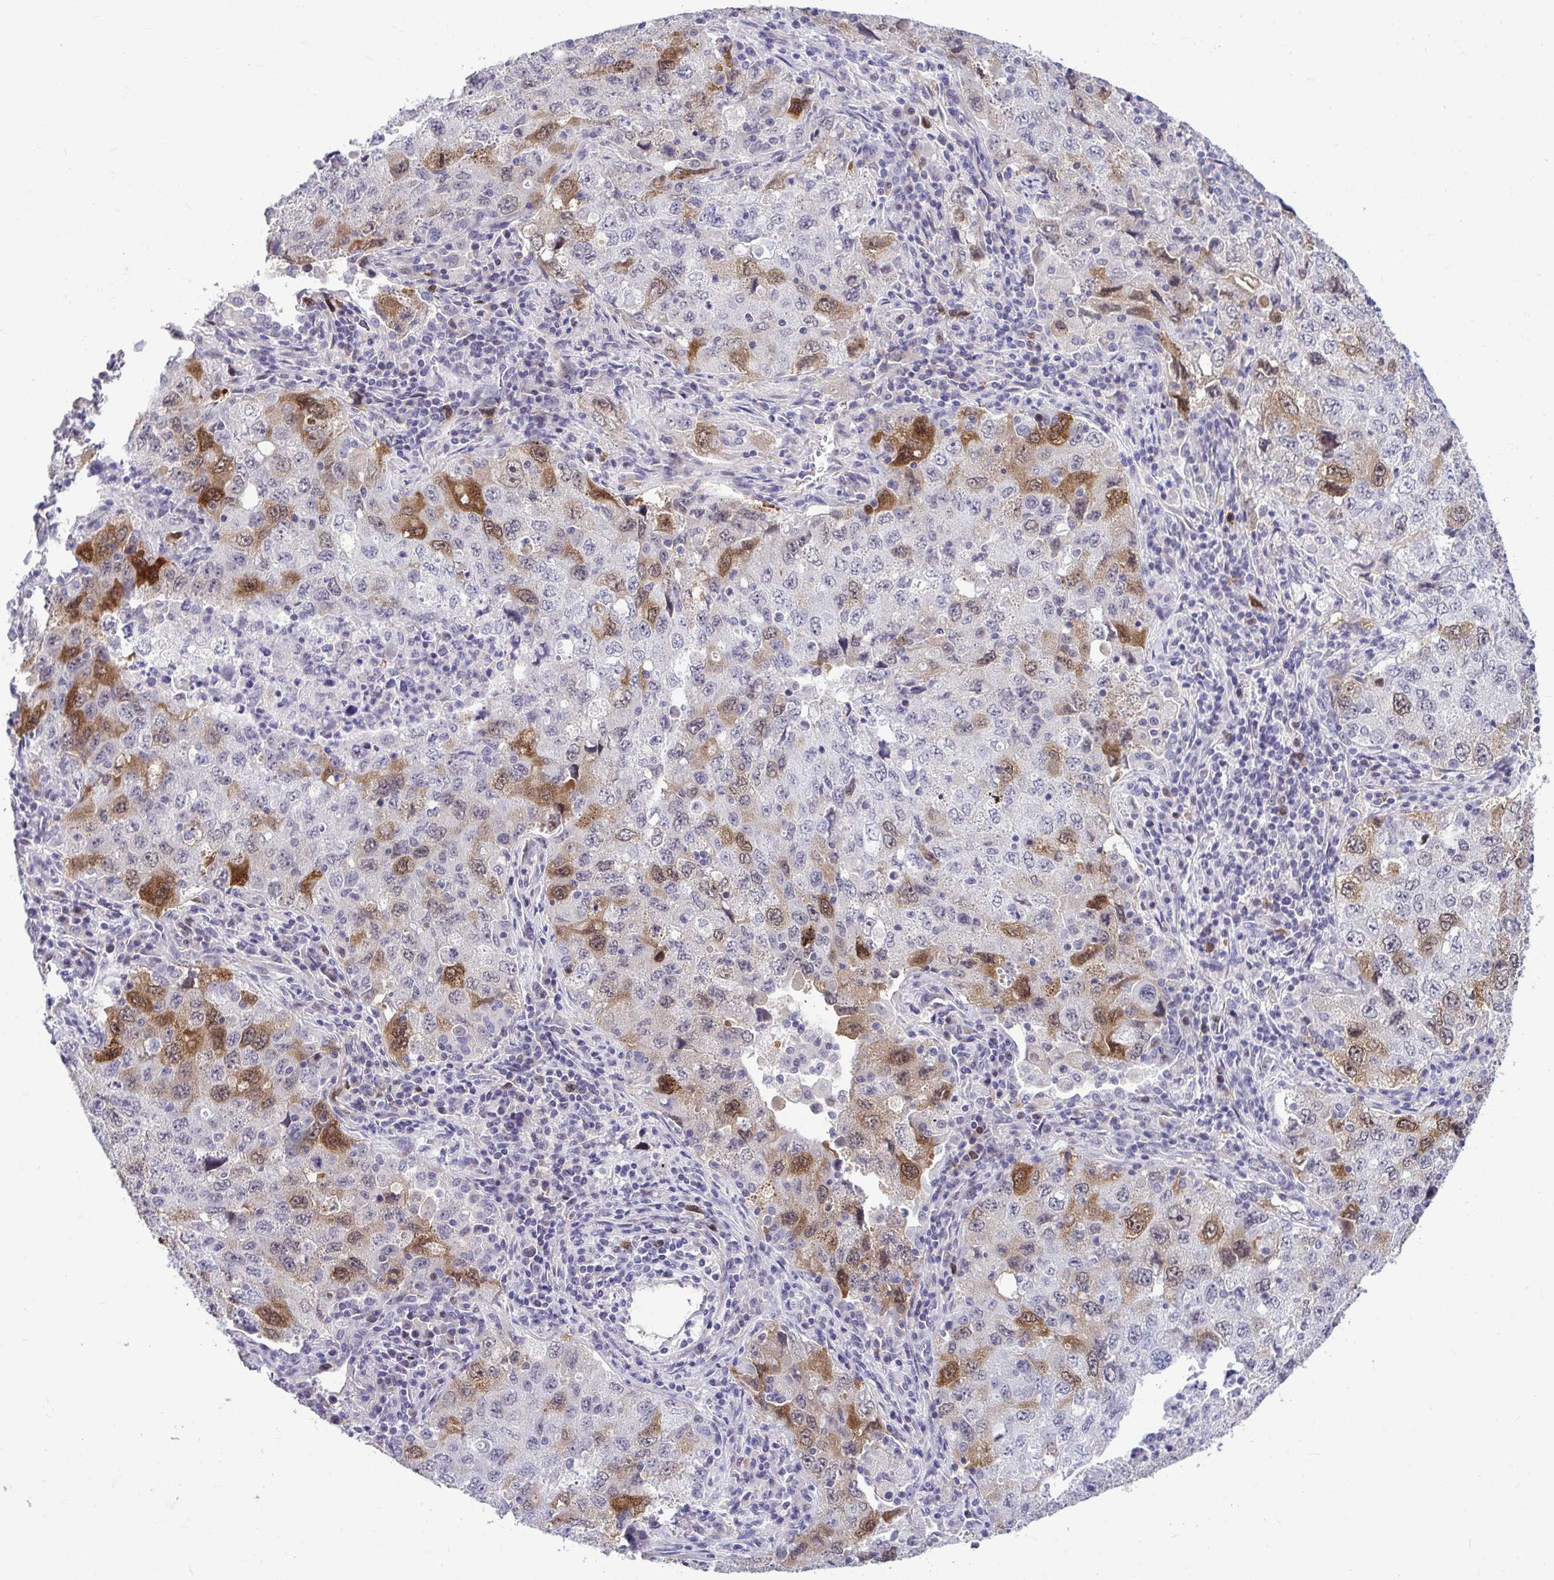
{"staining": {"intensity": "strong", "quantity": "<25%", "location": "cytoplasmic/membranous"}, "tissue": "lung cancer", "cell_type": "Tumor cells", "image_type": "cancer", "snomed": [{"axis": "morphology", "description": "Adenocarcinoma, NOS"}, {"axis": "topography", "description": "Lung"}], "caption": "A medium amount of strong cytoplasmic/membranous staining is identified in approximately <25% of tumor cells in lung cancer (adenocarcinoma) tissue. Using DAB (3,3'-diaminobenzidine) (brown) and hematoxylin (blue) stains, captured at high magnification using brightfield microscopy.", "gene": "CDC20", "patient": {"sex": "female", "age": 57}}